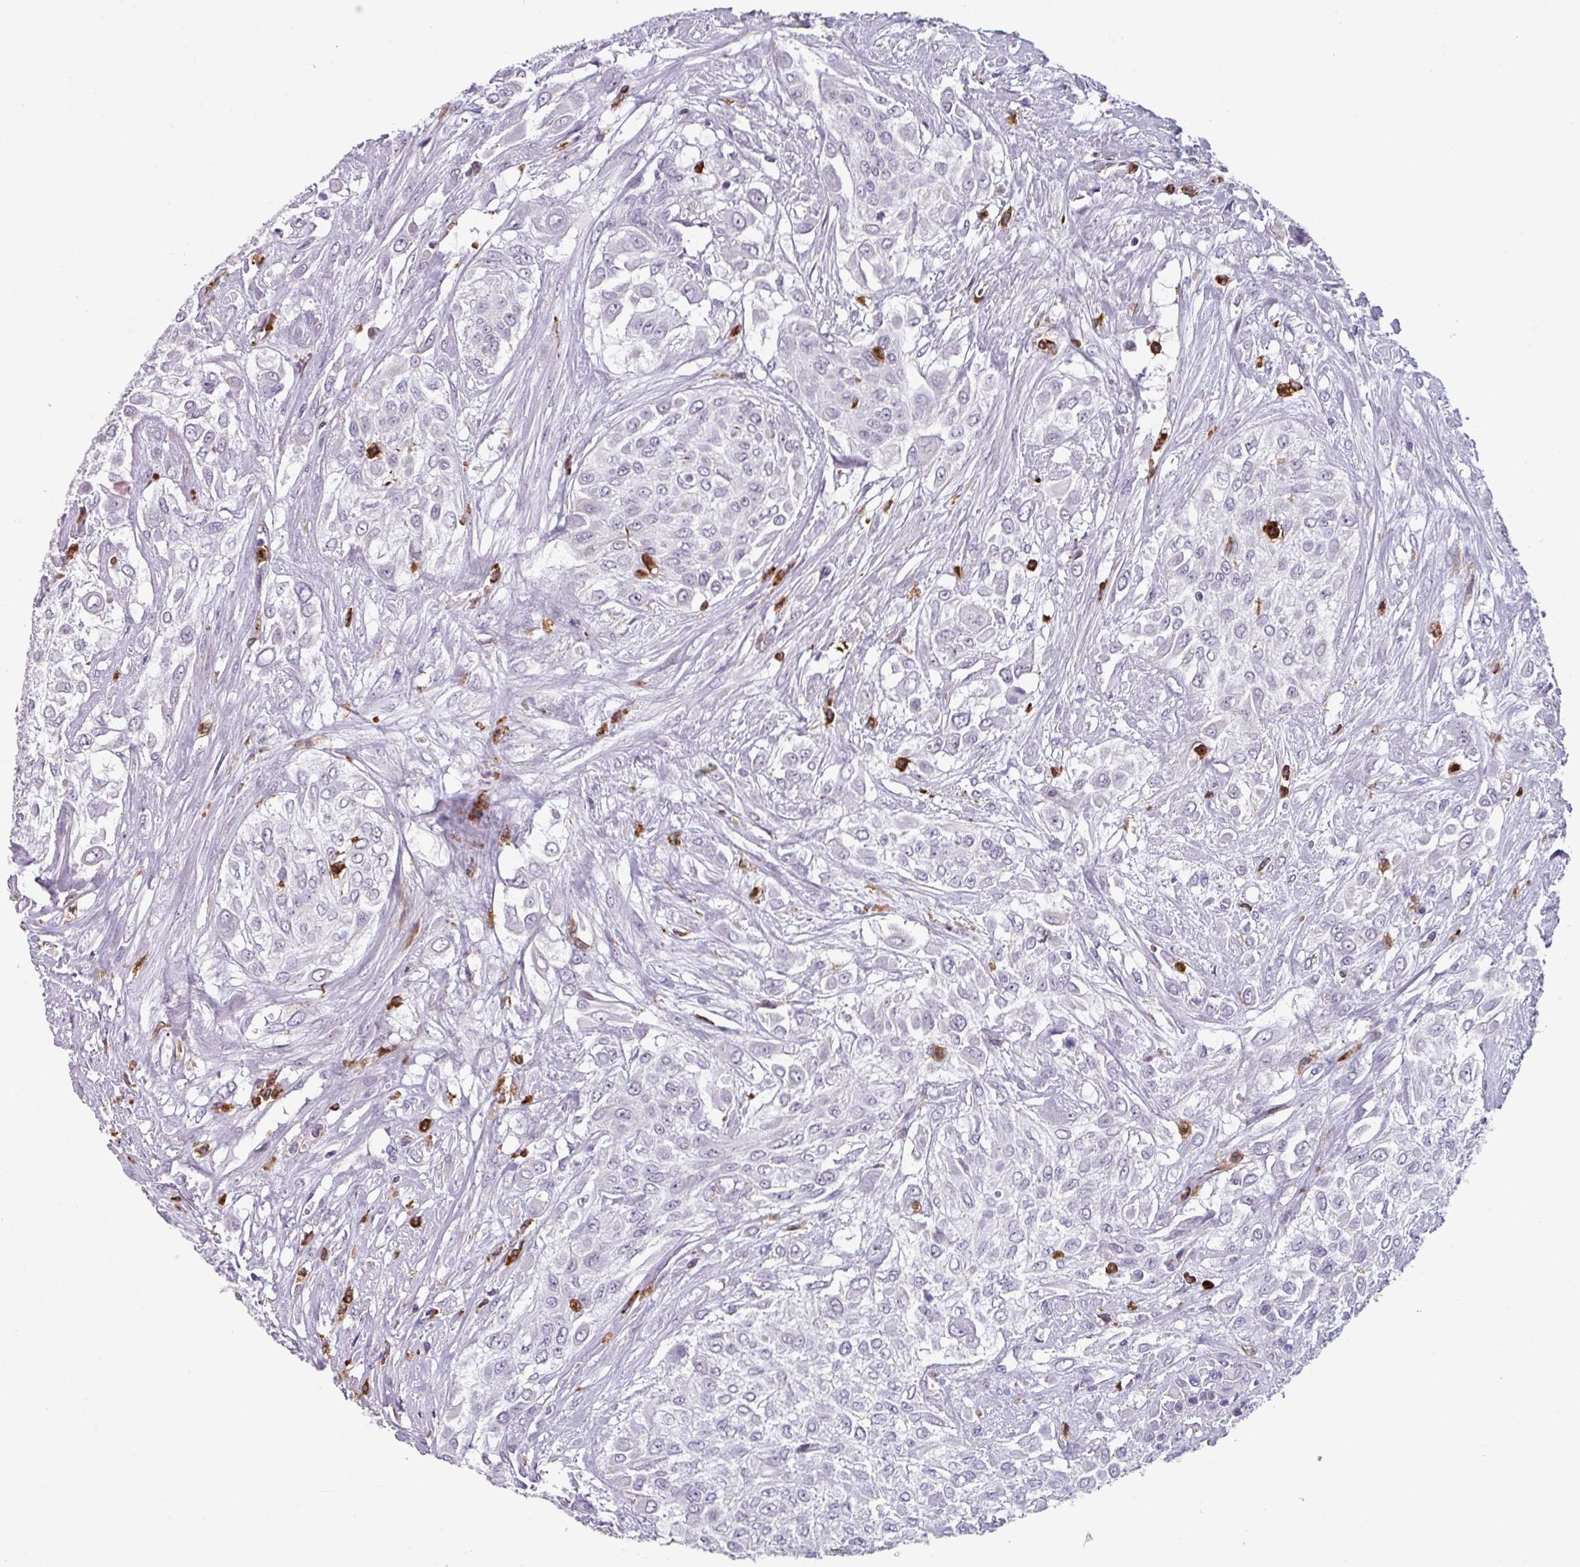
{"staining": {"intensity": "negative", "quantity": "none", "location": "none"}, "tissue": "urothelial cancer", "cell_type": "Tumor cells", "image_type": "cancer", "snomed": [{"axis": "morphology", "description": "Urothelial carcinoma, High grade"}, {"axis": "topography", "description": "Urinary bladder"}], "caption": "There is no significant positivity in tumor cells of high-grade urothelial carcinoma. The staining is performed using DAB (3,3'-diaminobenzidine) brown chromogen with nuclei counter-stained in using hematoxylin.", "gene": "EXOSC5", "patient": {"sex": "male", "age": 67}}